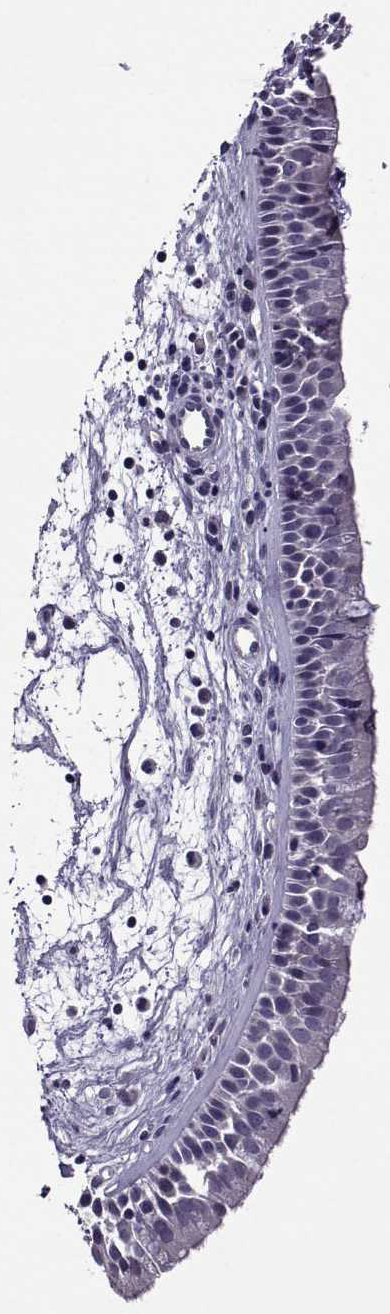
{"staining": {"intensity": "negative", "quantity": "none", "location": "none"}, "tissue": "nasopharynx", "cell_type": "Respiratory epithelial cells", "image_type": "normal", "snomed": [{"axis": "morphology", "description": "Normal tissue, NOS"}, {"axis": "topography", "description": "Nasopharynx"}], "caption": "This is a photomicrograph of immunohistochemistry staining of unremarkable nasopharynx, which shows no positivity in respiratory epithelial cells. The staining was performed using DAB to visualize the protein expression in brown, while the nuclei were stained in blue with hematoxylin (Magnification: 20x).", "gene": "DDX20", "patient": {"sex": "female", "age": 68}}